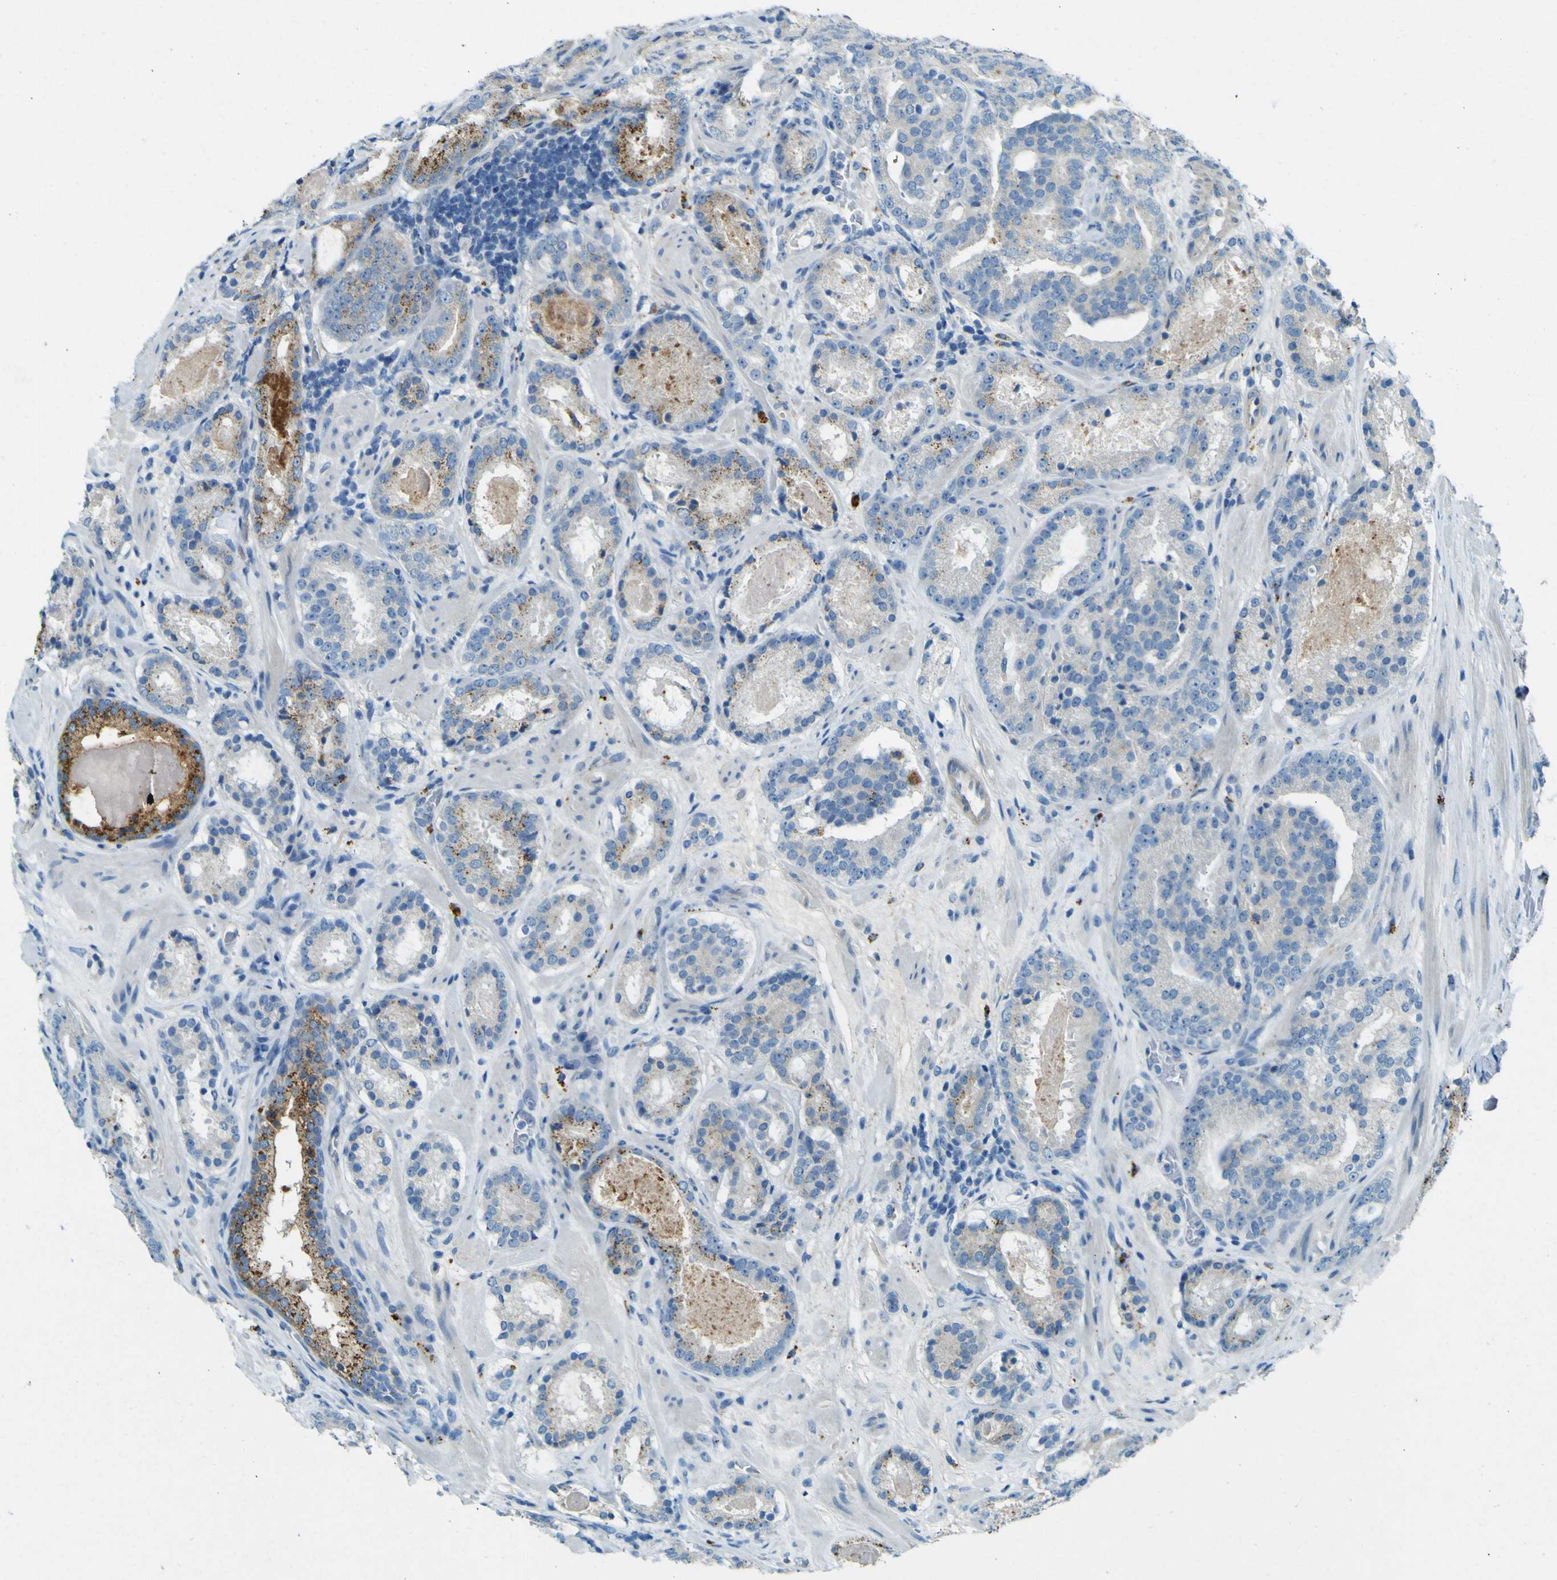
{"staining": {"intensity": "moderate", "quantity": "<25%", "location": "cytoplasmic/membranous"}, "tissue": "prostate cancer", "cell_type": "Tumor cells", "image_type": "cancer", "snomed": [{"axis": "morphology", "description": "Adenocarcinoma, Low grade"}, {"axis": "topography", "description": "Prostate"}], "caption": "About <25% of tumor cells in adenocarcinoma (low-grade) (prostate) demonstrate moderate cytoplasmic/membranous protein expression as visualized by brown immunohistochemical staining.", "gene": "PDE9A", "patient": {"sex": "male", "age": 69}}